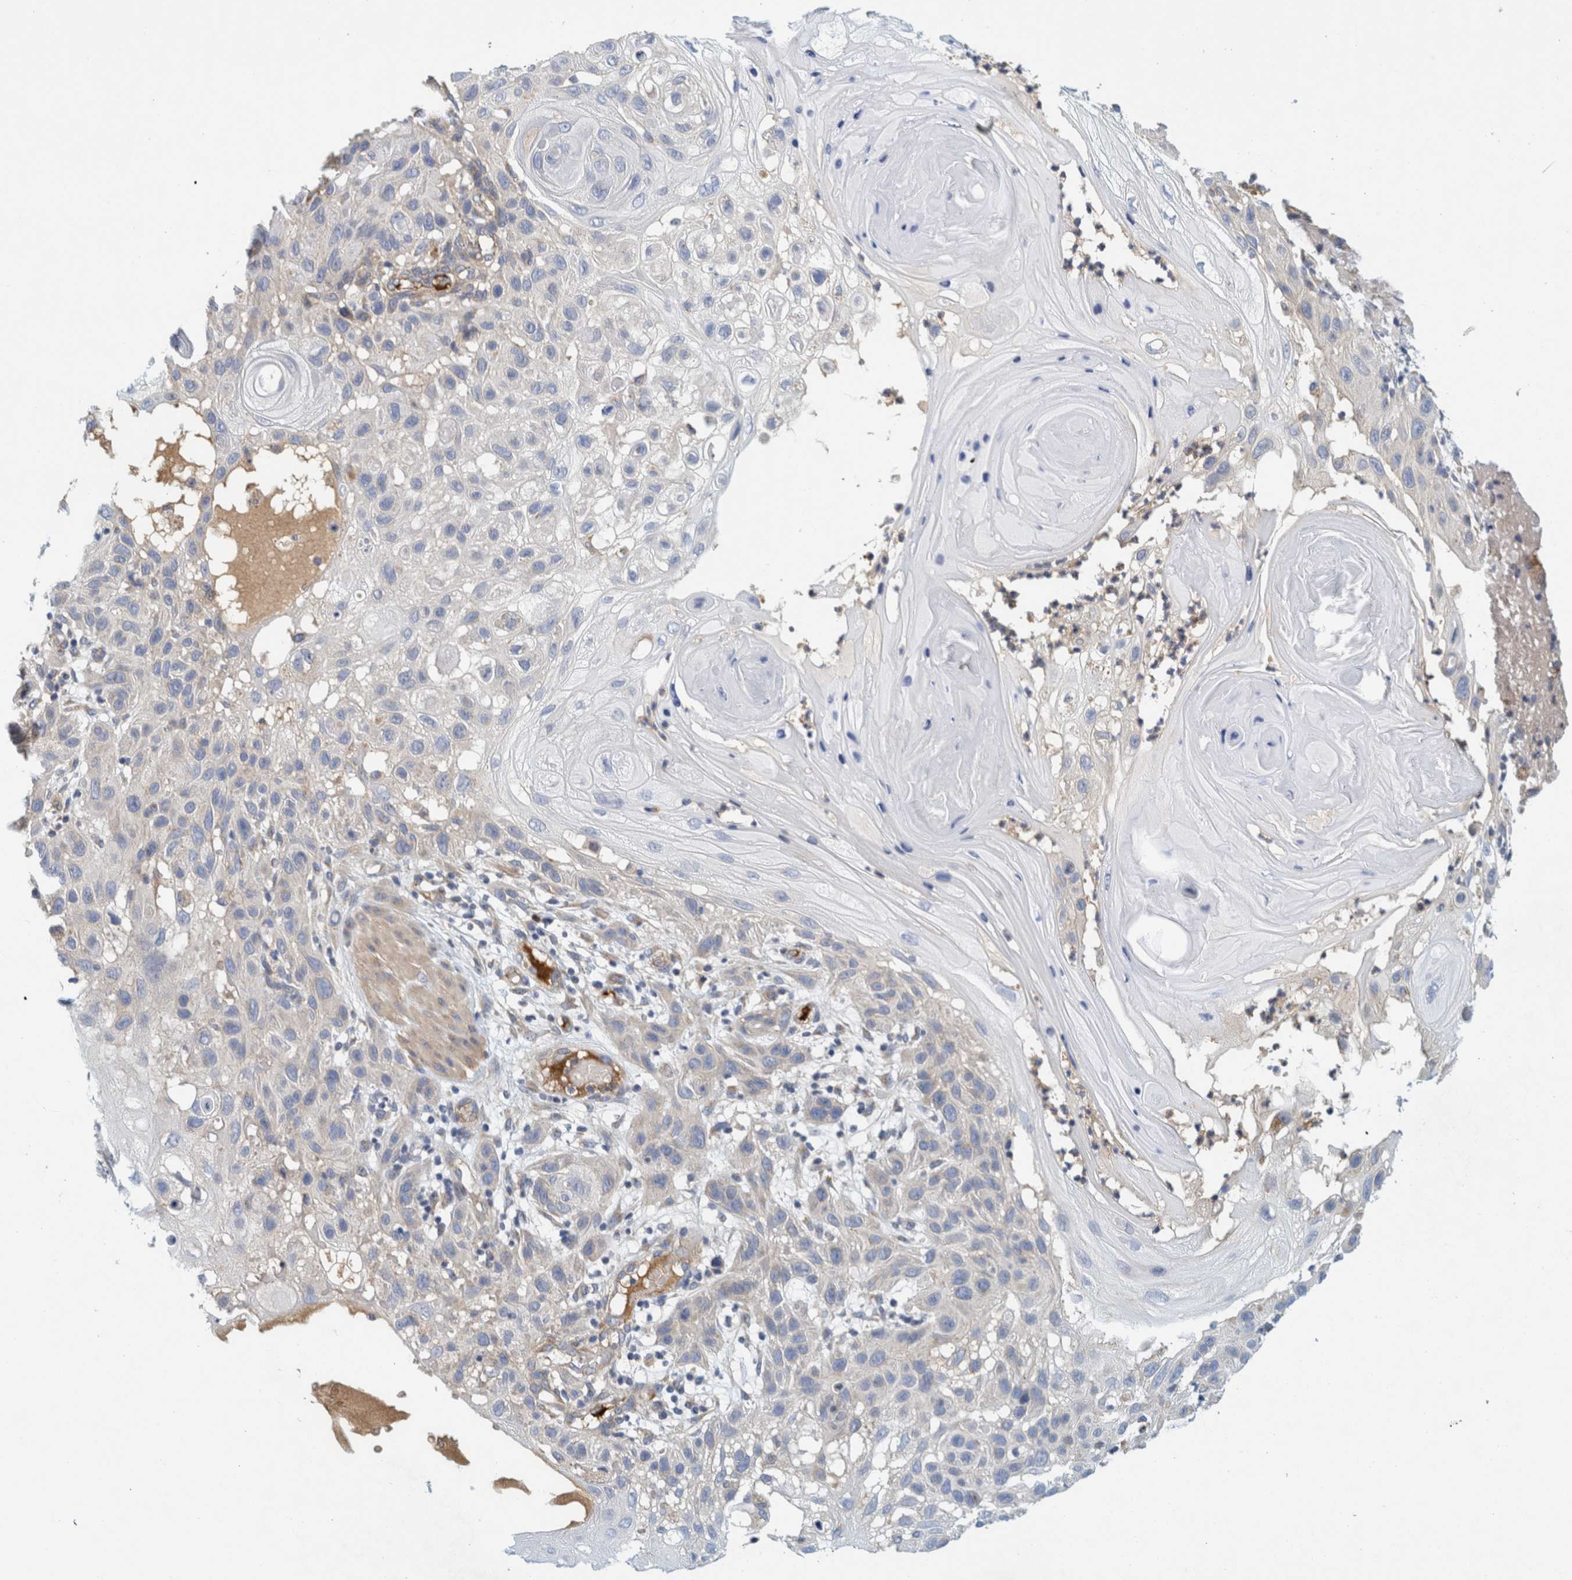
{"staining": {"intensity": "negative", "quantity": "none", "location": "none"}, "tissue": "skin cancer", "cell_type": "Tumor cells", "image_type": "cancer", "snomed": [{"axis": "morphology", "description": "Squamous cell carcinoma, NOS"}, {"axis": "topography", "description": "Skin"}], "caption": "Human squamous cell carcinoma (skin) stained for a protein using immunohistochemistry (IHC) shows no expression in tumor cells.", "gene": "ZNF324B", "patient": {"sex": "female", "age": 96}}